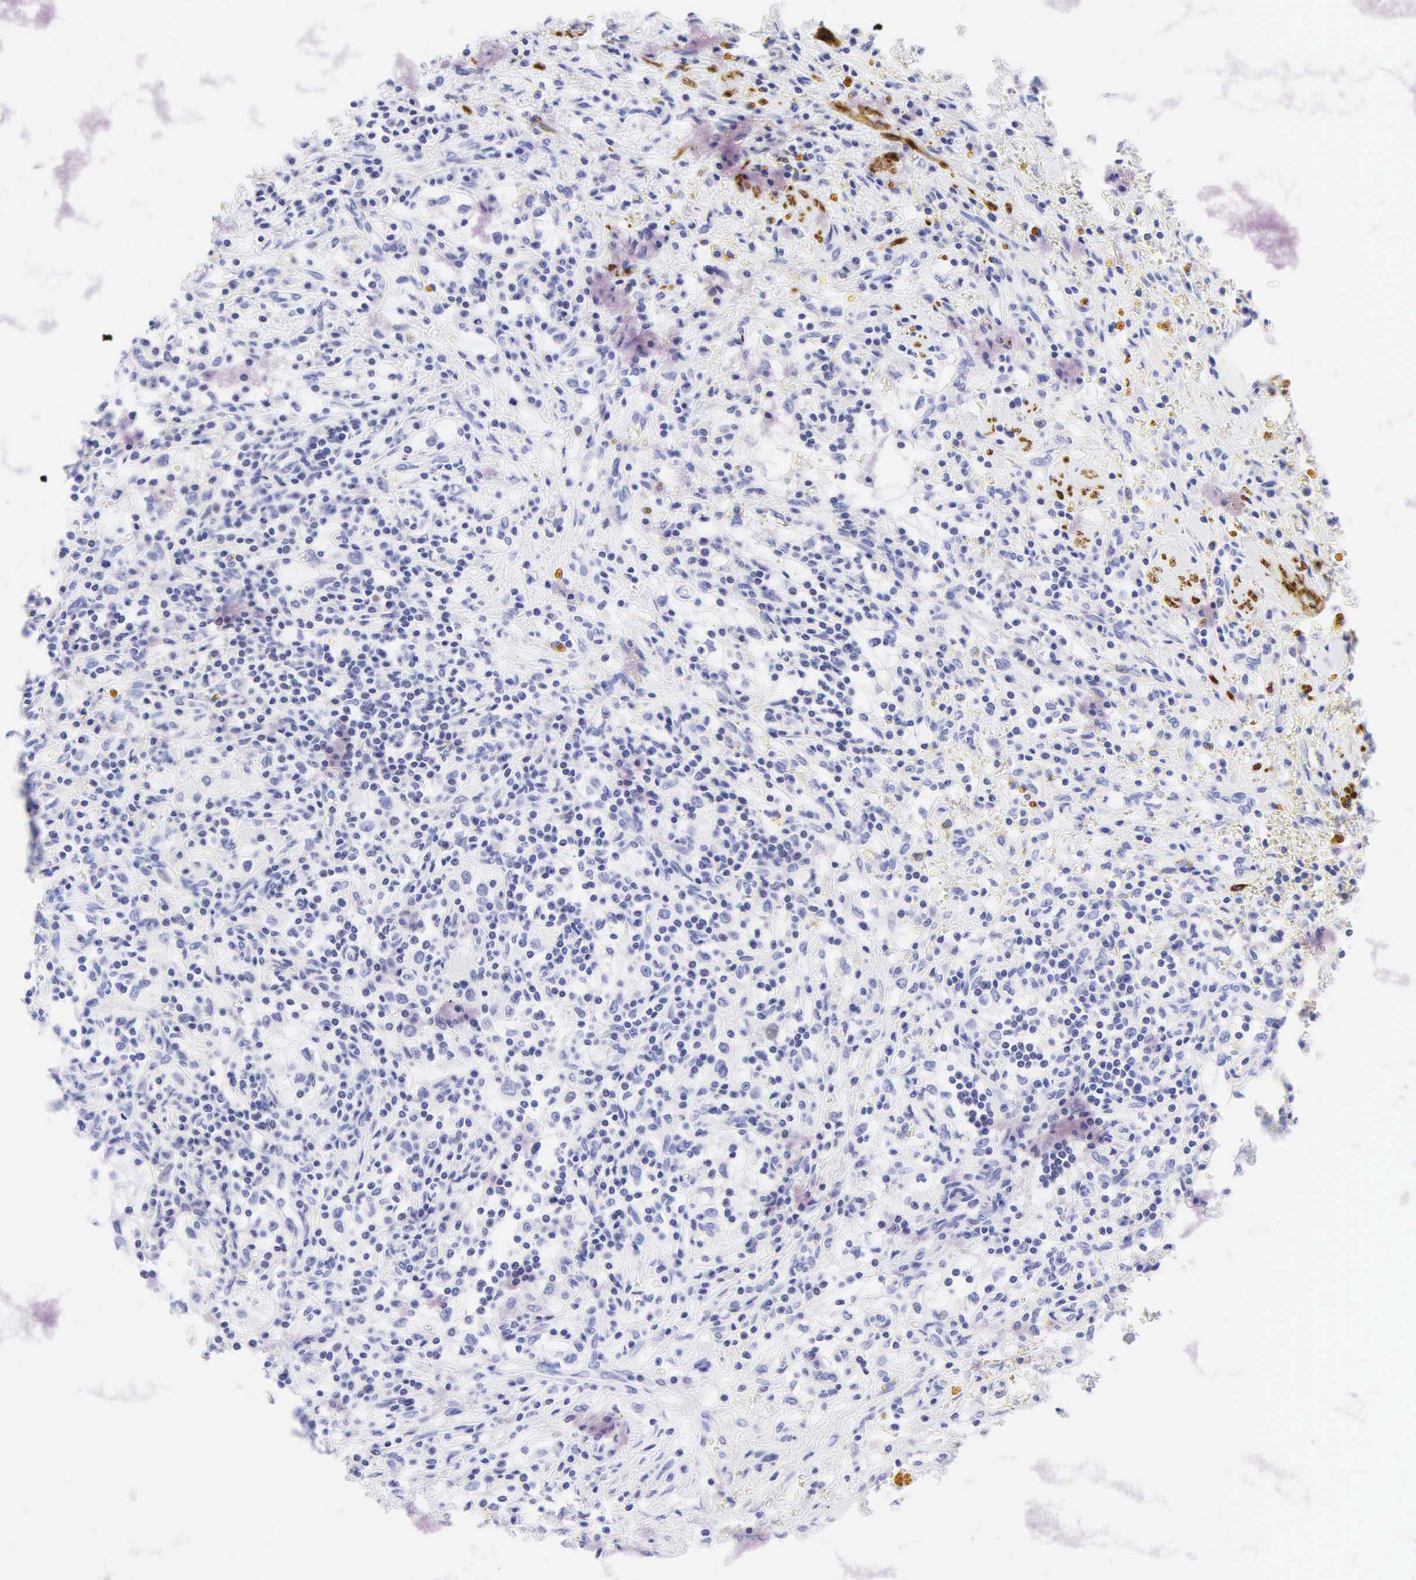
{"staining": {"intensity": "negative", "quantity": "none", "location": "none"}, "tissue": "renal cancer", "cell_type": "Tumor cells", "image_type": "cancer", "snomed": [{"axis": "morphology", "description": "Adenocarcinoma, NOS"}, {"axis": "topography", "description": "Kidney"}], "caption": "The IHC photomicrograph has no significant staining in tumor cells of adenocarcinoma (renal) tissue.", "gene": "DES", "patient": {"sex": "male", "age": 82}}